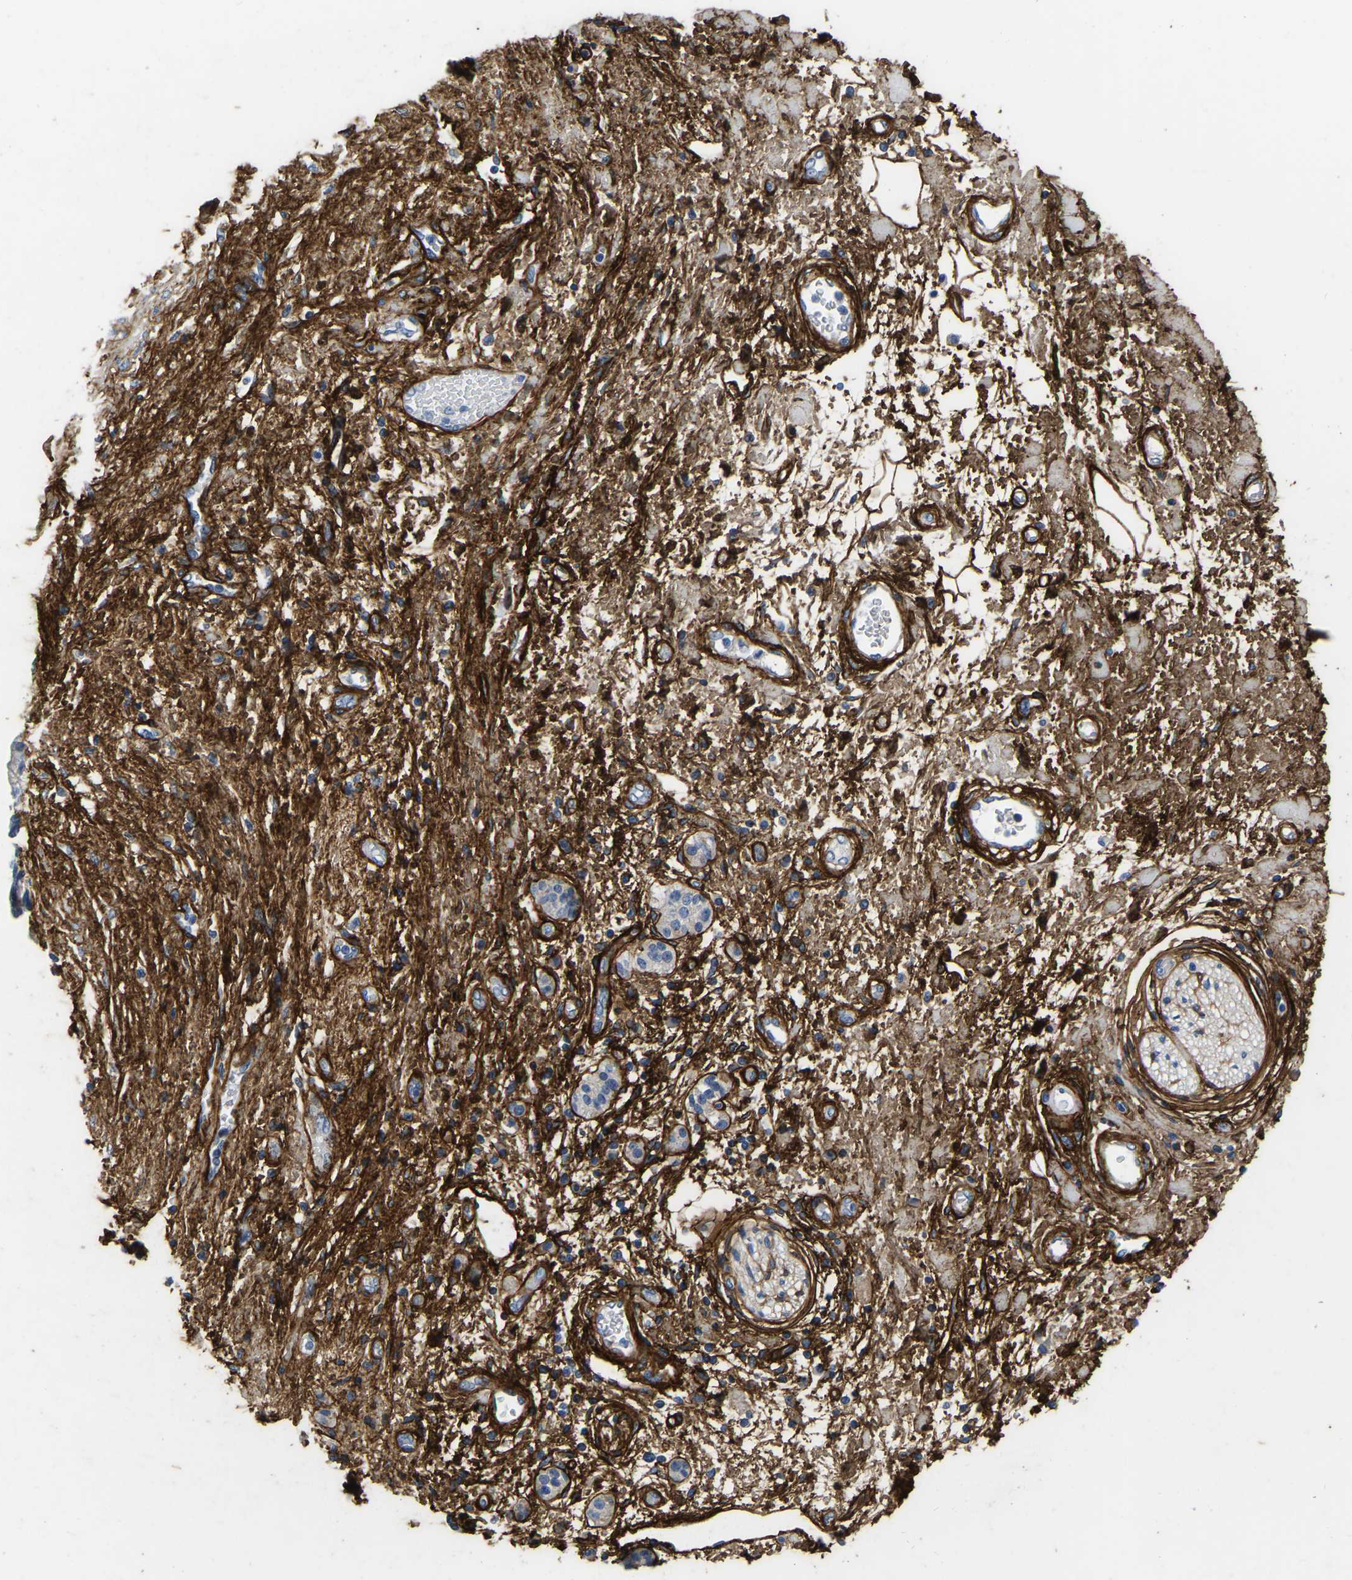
{"staining": {"intensity": "negative", "quantity": "none", "location": "none"}, "tissue": "pancreatic cancer", "cell_type": "Tumor cells", "image_type": "cancer", "snomed": [{"axis": "morphology", "description": "Adenocarcinoma, NOS"}, {"axis": "topography", "description": "Pancreas"}], "caption": "Immunohistochemistry (IHC) of human pancreatic cancer shows no staining in tumor cells.", "gene": "COL6A1", "patient": {"sex": "female", "age": 60}}